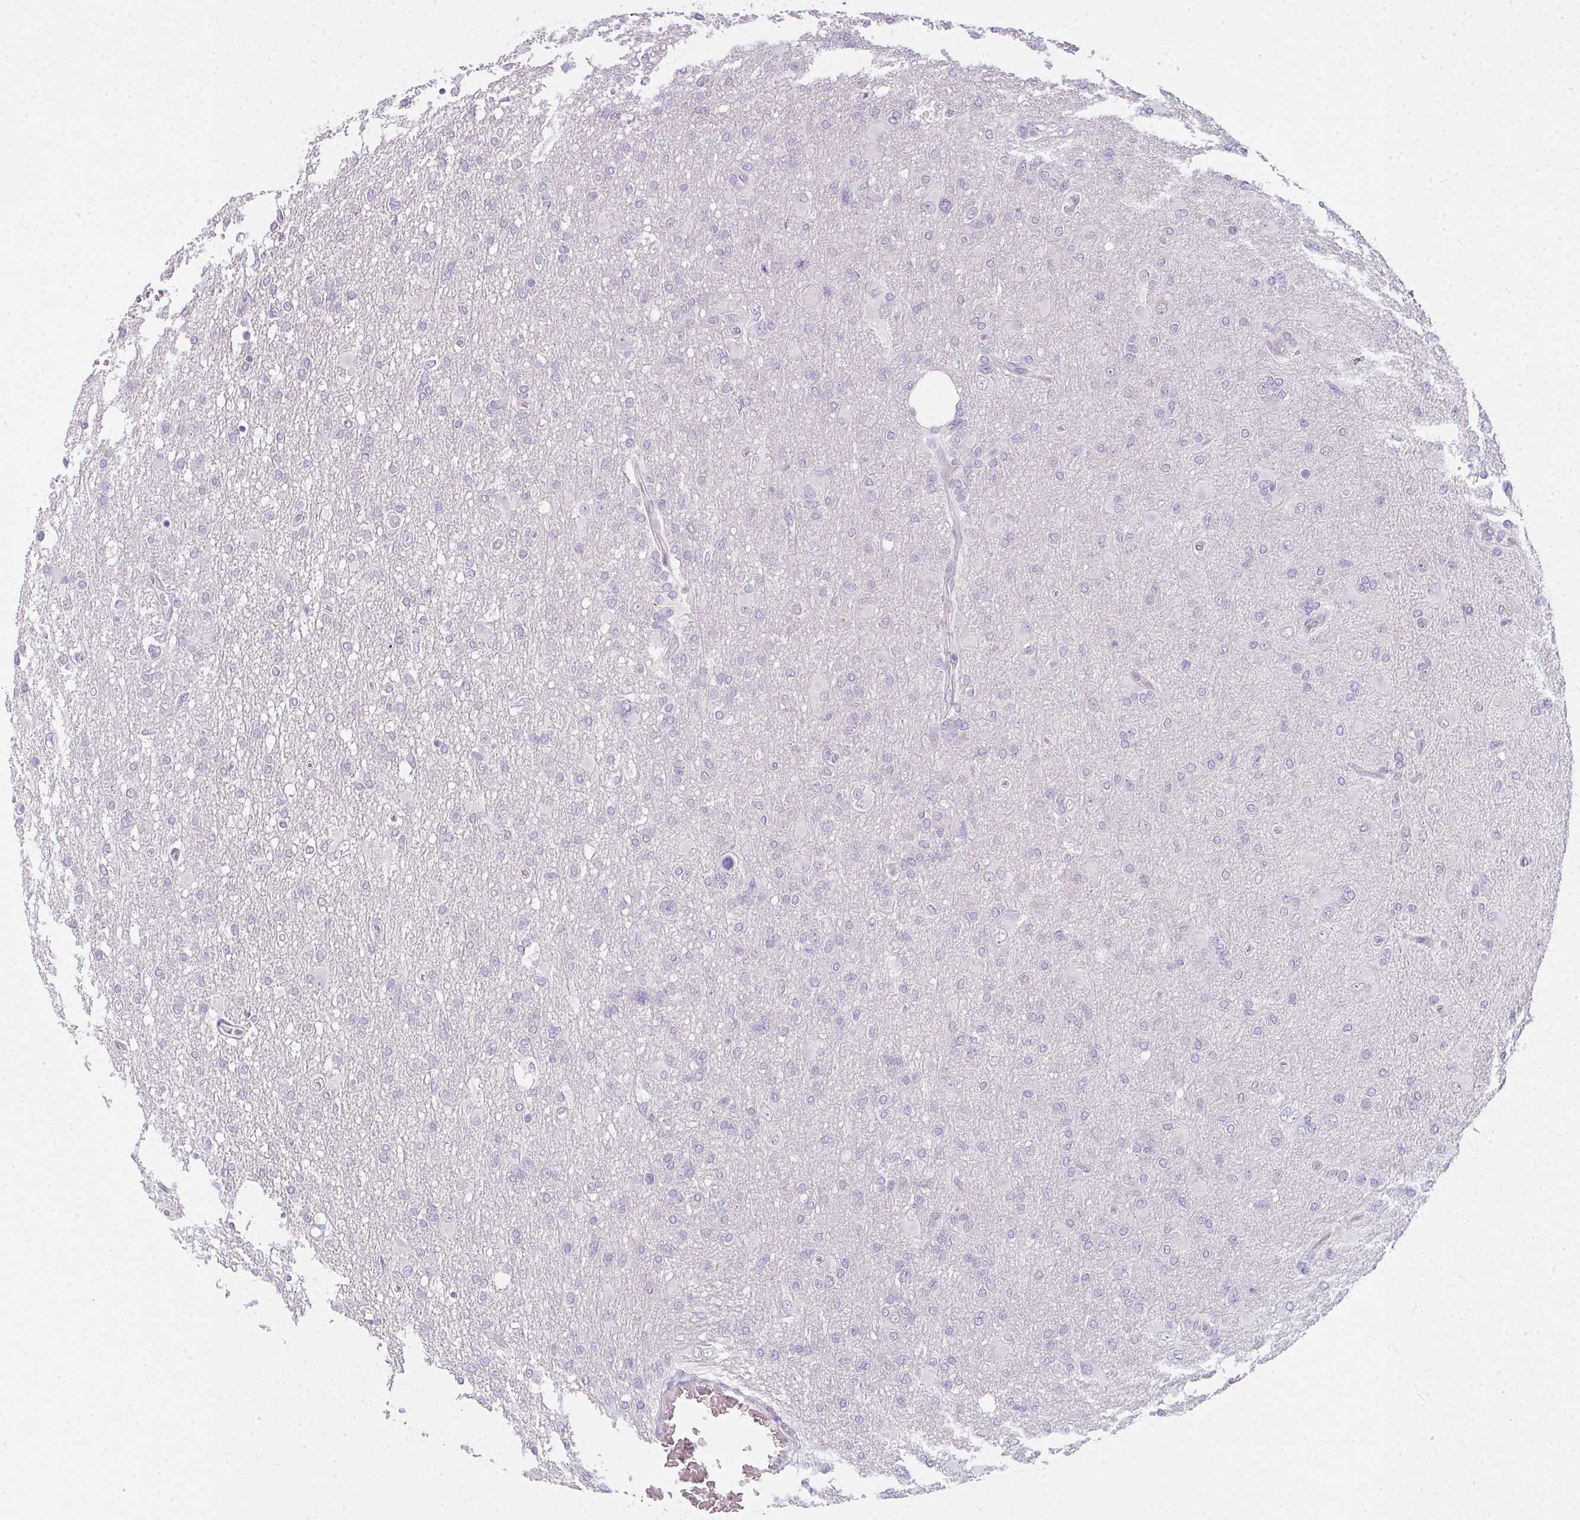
{"staining": {"intensity": "negative", "quantity": "none", "location": "none"}, "tissue": "glioma", "cell_type": "Tumor cells", "image_type": "cancer", "snomed": [{"axis": "morphology", "description": "Glioma, malignant, High grade"}, {"axis": "topography", "description": "Brain"}], "caption": "Human glioma stained for a protein using immunohistochemistry (IHC) displays no expression in tumor cells.", "gene": "PPP1R3G", "patient": {"sex": "male", "age": 61}}